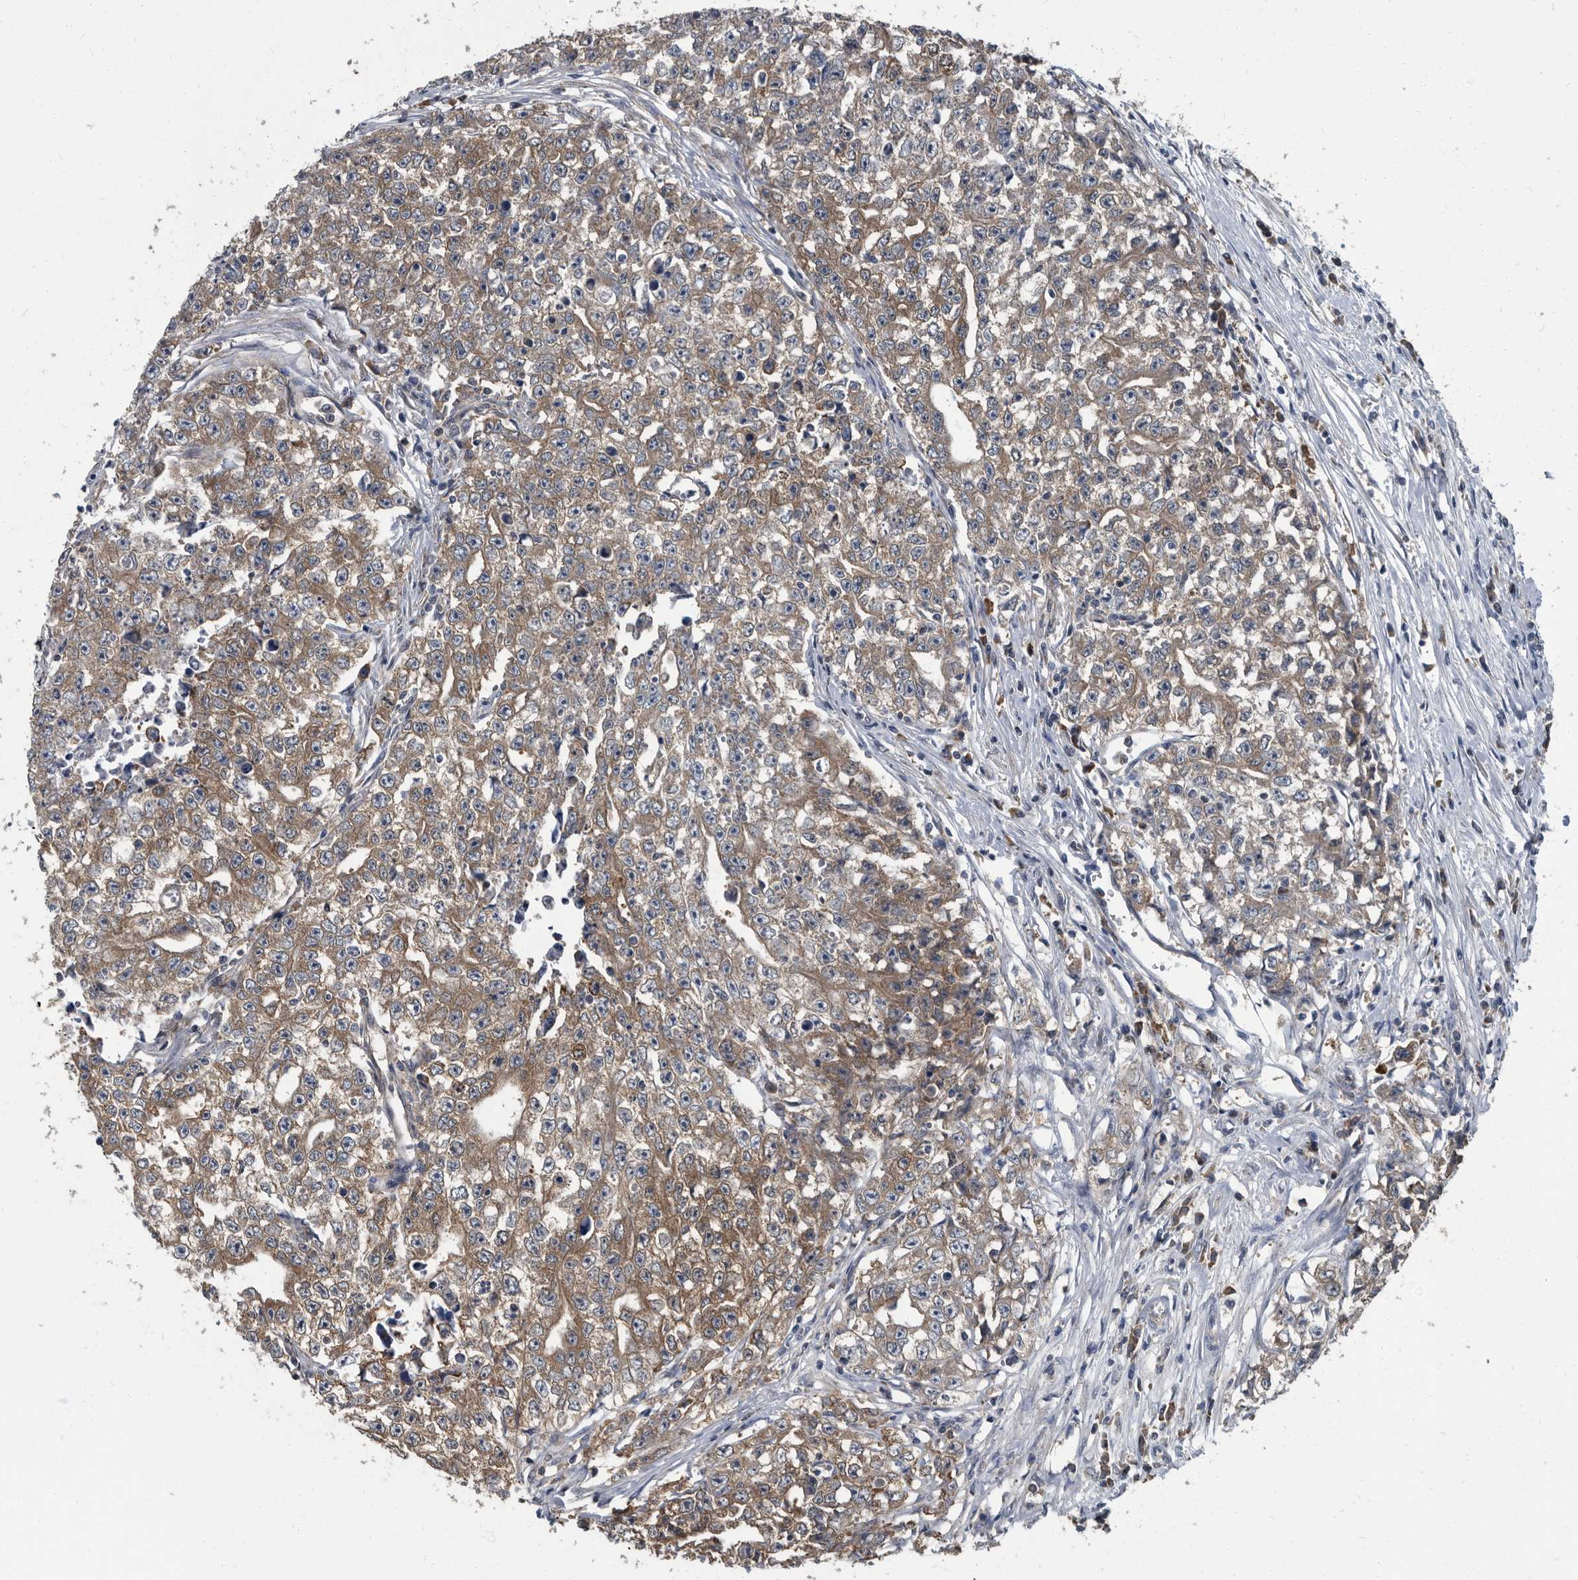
{"staining": {"intensity": "moderate", "quantity": ">75%", "location": "cytoplasmic/membranous"}, "tissue": "testis cancer", "cell_type": "Tumor cells", "image_type": "cancer", "snomed": [{"axis": "morphology", "description": "Seminoma, NOS"}, {"axis": "morphology", "description": "Carcinoma, Embryonal, NOS"}, {"axis": "topography", "description": "Testis"}], "caption": "Brown immunohistochemical staining in human testis seminoma exhibits moderate cytoplasmic/membranous staining in about >75% of tumor cells. (Stains: DAB in brown, nuclei in blue, Microscopy: brightfield microscopy at high magnification).", "gene": "CDV3", "patient": {"sex": "male", "age": 43}}